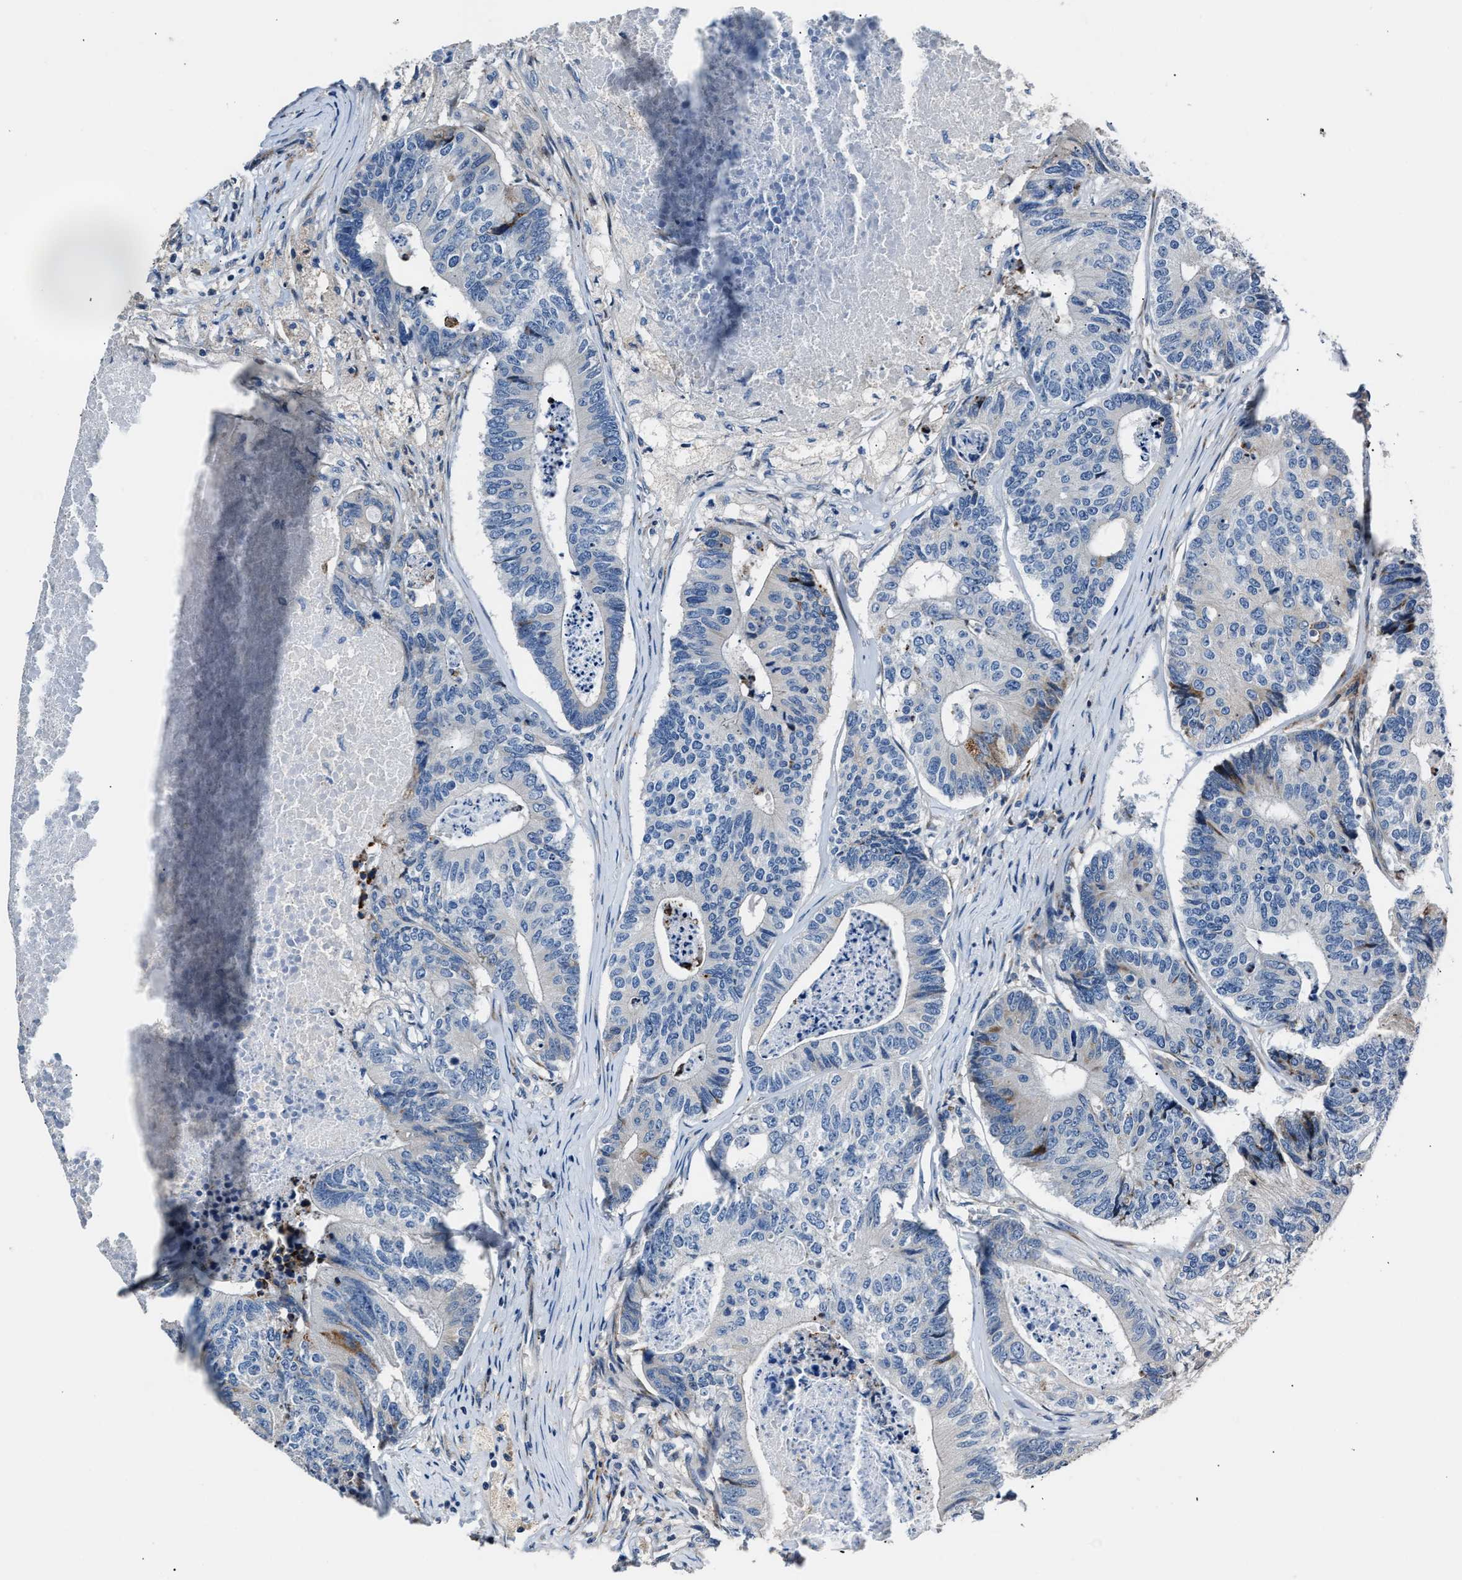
{"staining": {"intensity": "negative", "quantity": "none", "location": "none"}, "tissue": "colorectal cancer", "cell_type": "Tumor cells", "image_type": "cancer", "snomed": [{"axis": "morphology", "description": "Adenocarcinoma, NOS"}, {"axis": "topography", "description": "Colon"}], "caption": "The photomicrograph shows no staining of tumor cells in colorectal cancer.", "gene": "DNAJC24", "patient": {"sex": "female", "age": 67}}